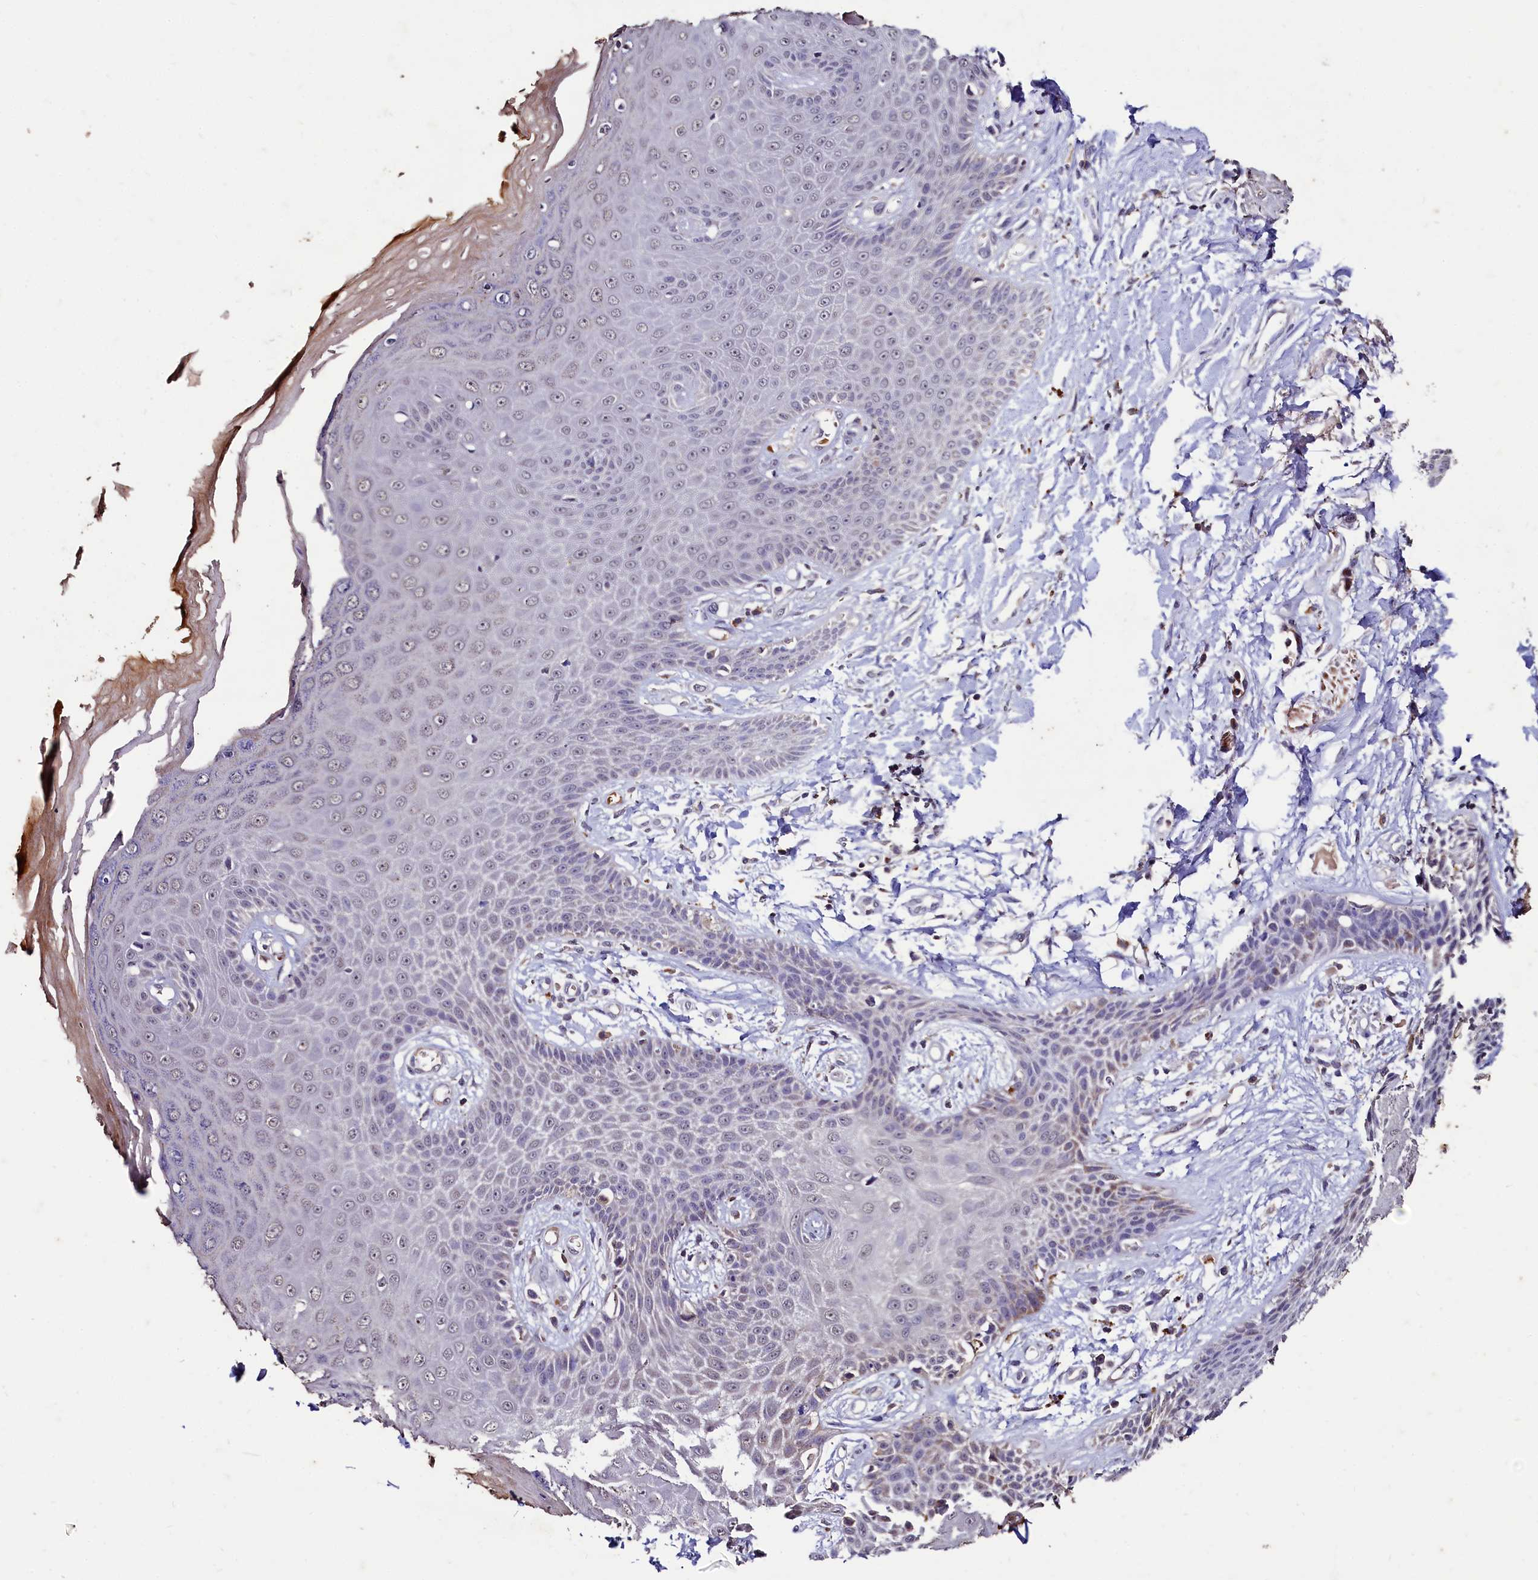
{"staining": {"intensity": "negative", "quantity": "none", "location": "none"}, "tissue": "skin", "cell_type": "Epidermal cells", "image_type": "normal", "snomed": [{"axis": "morphology", "description": "Normal tissue, NOS"}, {"axis": "topography", "description": "Anal"}], "caption": "IHC image of normal human skin stained for a protein (brown), which displays no positivity in epidermal cells. (IHC, brightfield microscopy, high magnification).", "gene": "CSTPP1", "patient": {"sex": "male", "age": 78}}